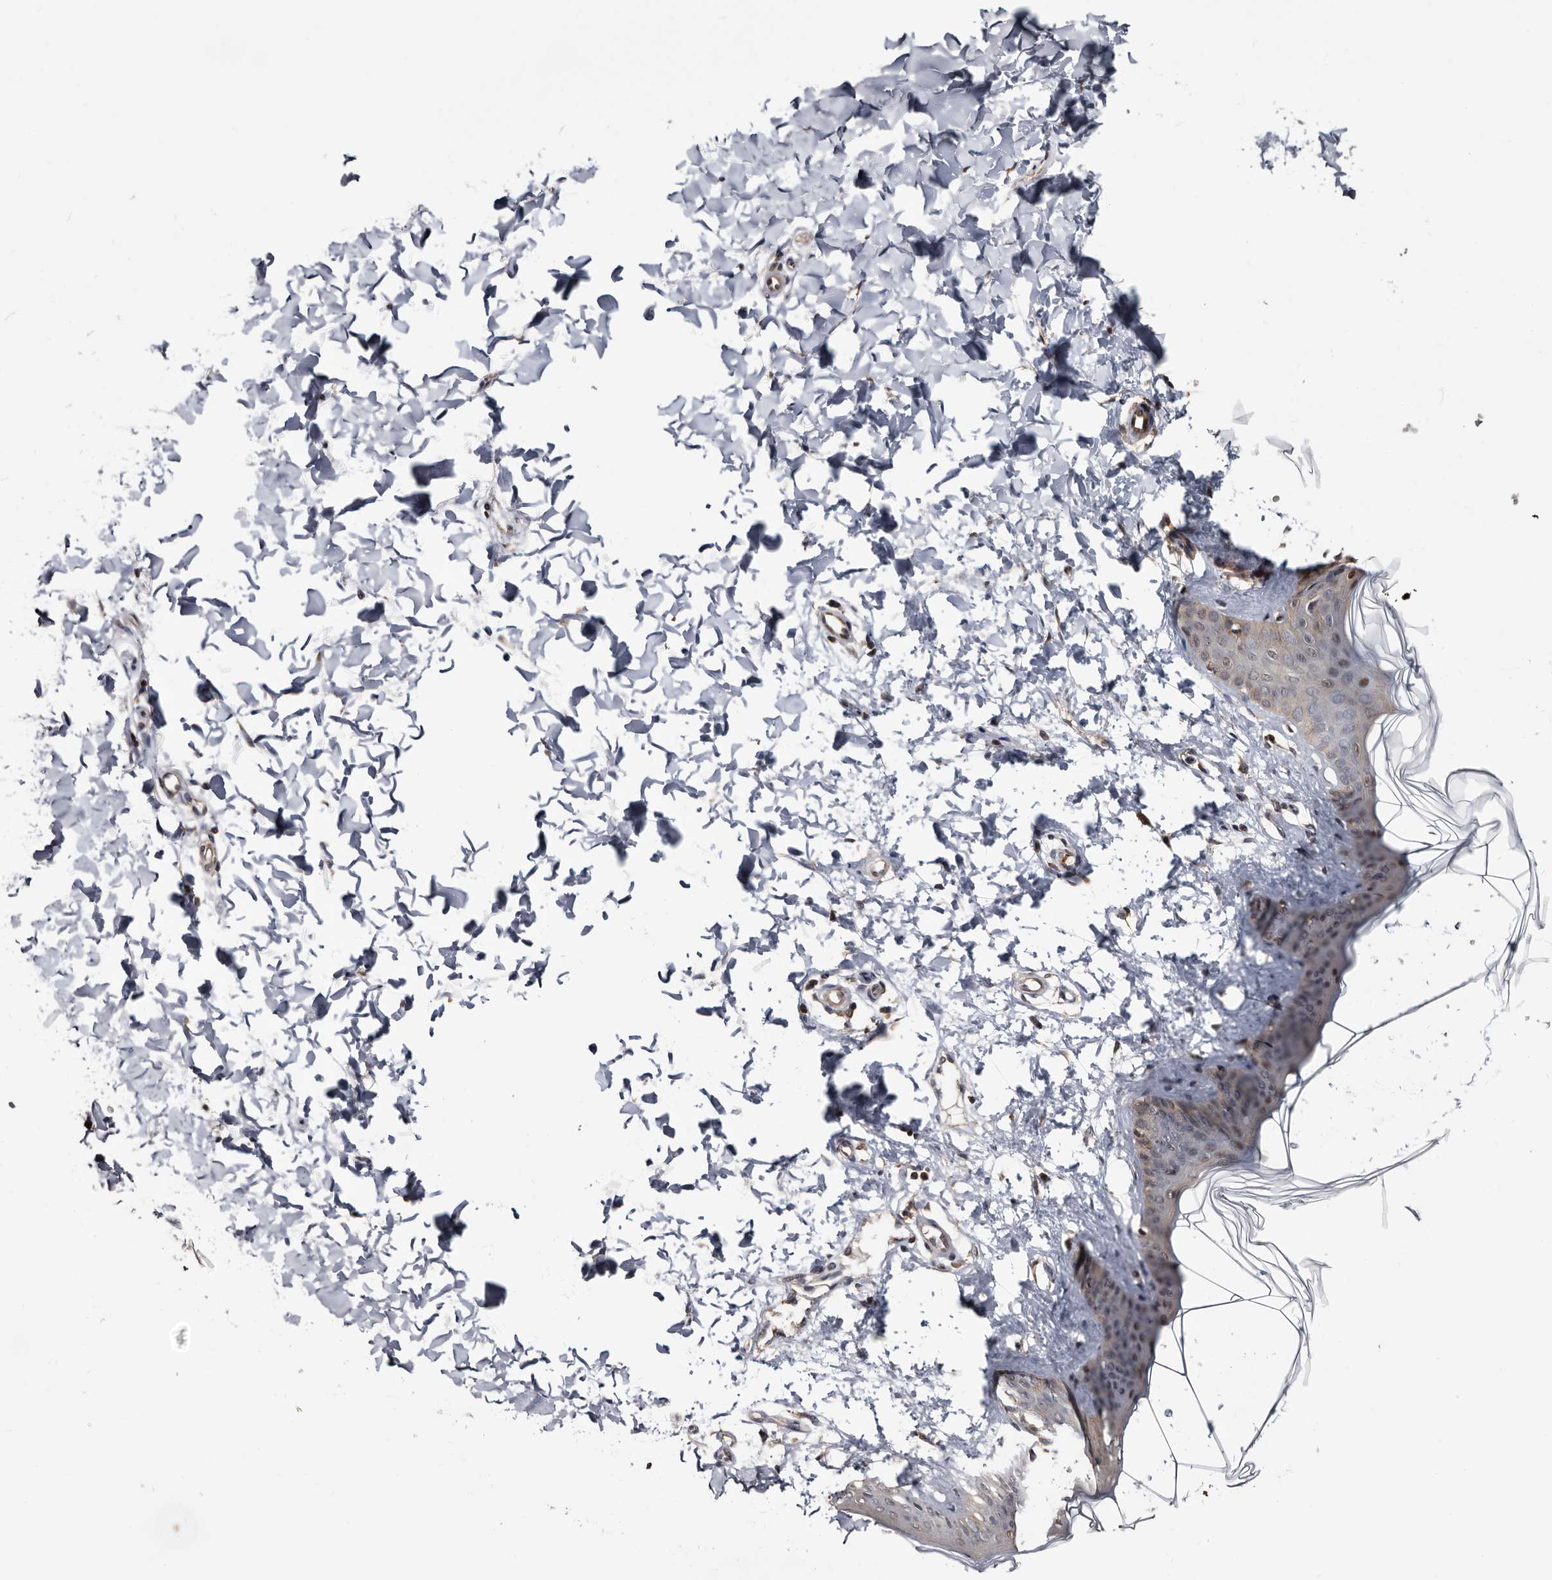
{"staining": {"intensity": "negative", "quantity": "none", "location": "none"}, "tissue": "skin", "cell_type": "Fibroblasts", "image_type": "normal", "snomed": [{"axis": "morphology", "description": "Normal tissue, NOS"}, {"axis": "topography", "description": "Skin"}], "caption": "Micrograph shows no significant protein staining in fibroblasts of normal skin.", "gene": "TTI2", "patient": {"sex": "female", "age": 17}}